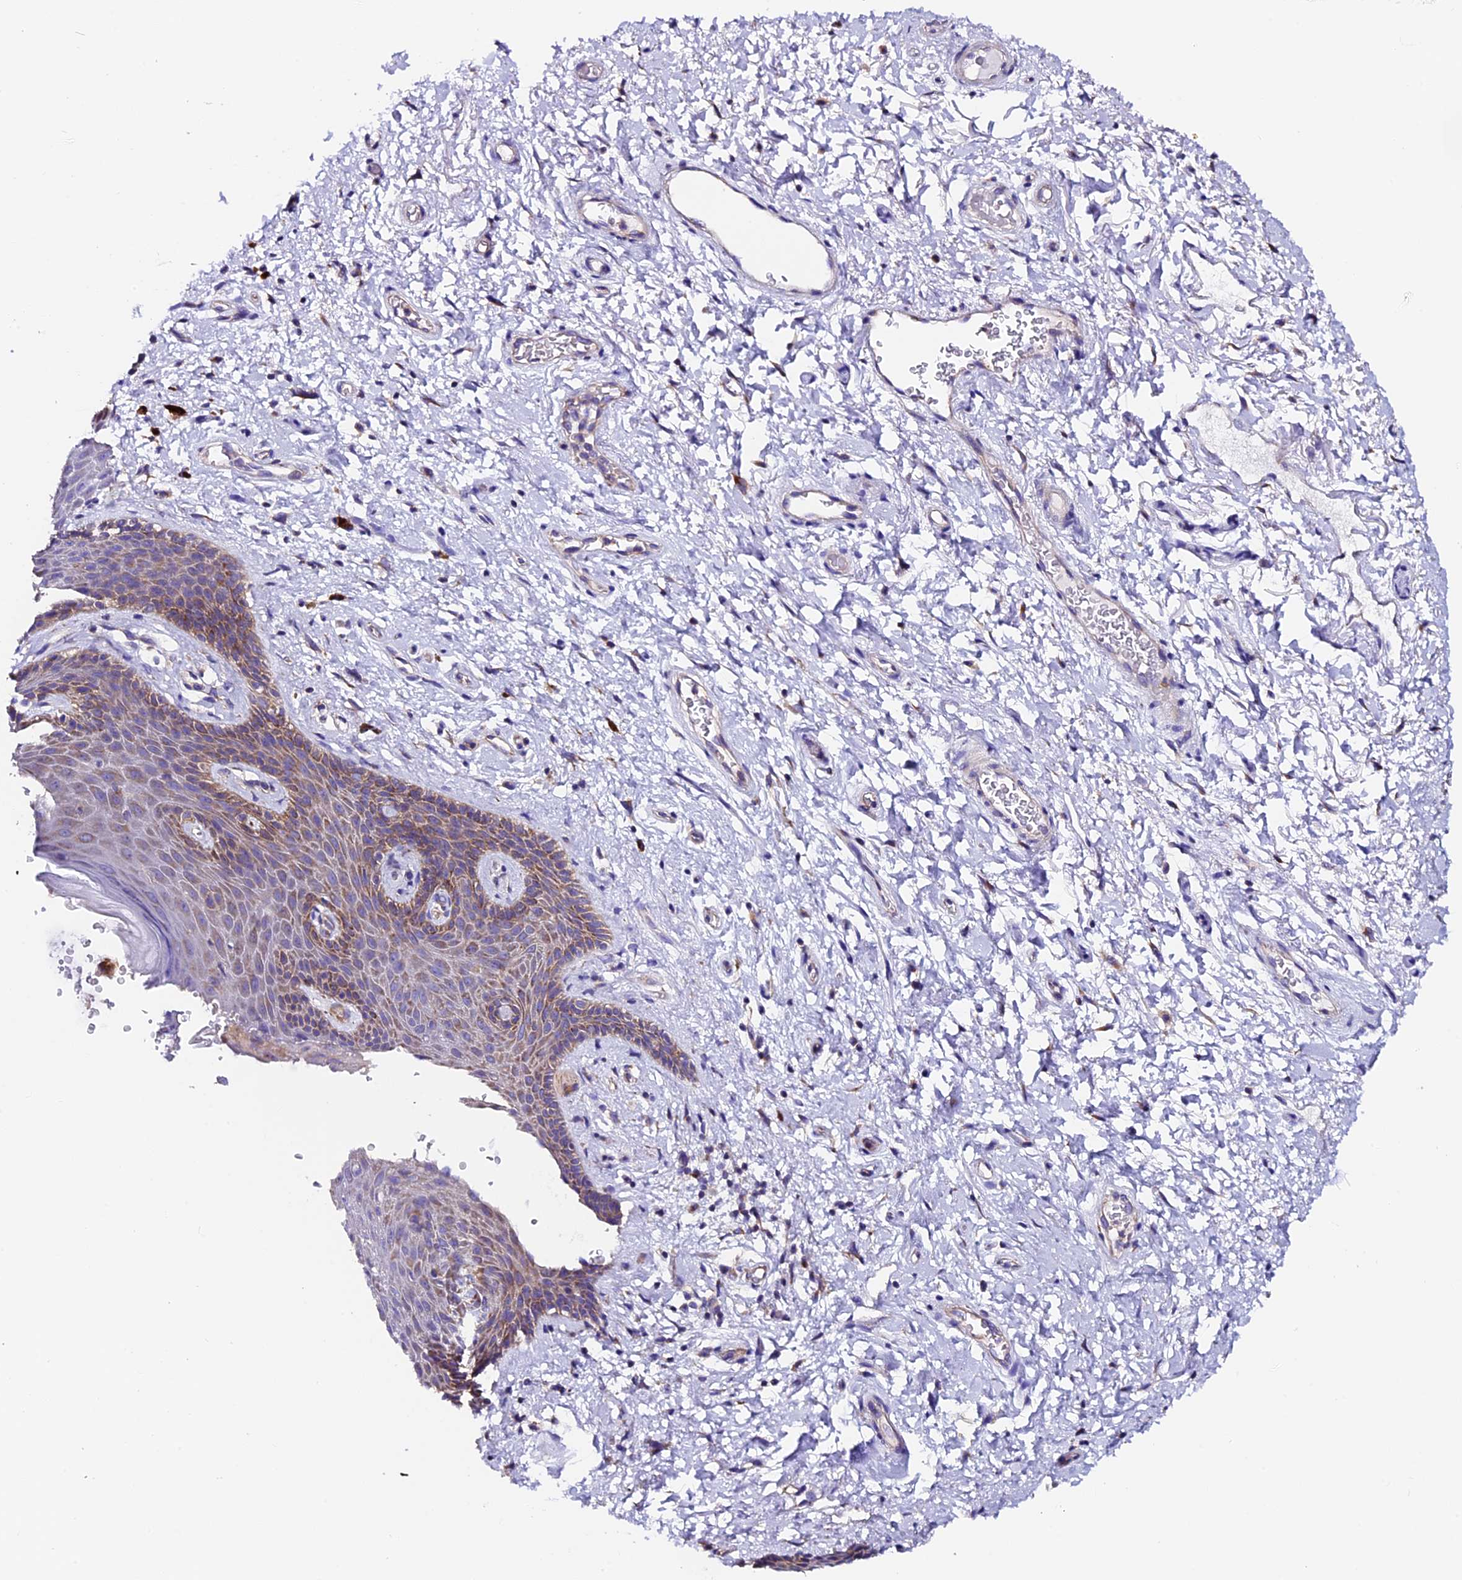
{"staining": {"intensity": "moderate", "quantity": "25%-75%", "location": "cytoplasmic/membranous"}, "tissue": "skin", "cell_type": "Epidermal cells", "image_type": "normal", "snomed": [{"axis": "morphology", "description": "Normal tissue, NOS"}, {"axis": "topography", "description": "Anal"}], "caption": "Human skin stained with a brown dye demonstrates moderate cytoplasmic/membranous positive expression in approximately 25%-75% of epidermal cells.", "gene": "COMTD1", "patient": {"sex": "female", "age": 46}}